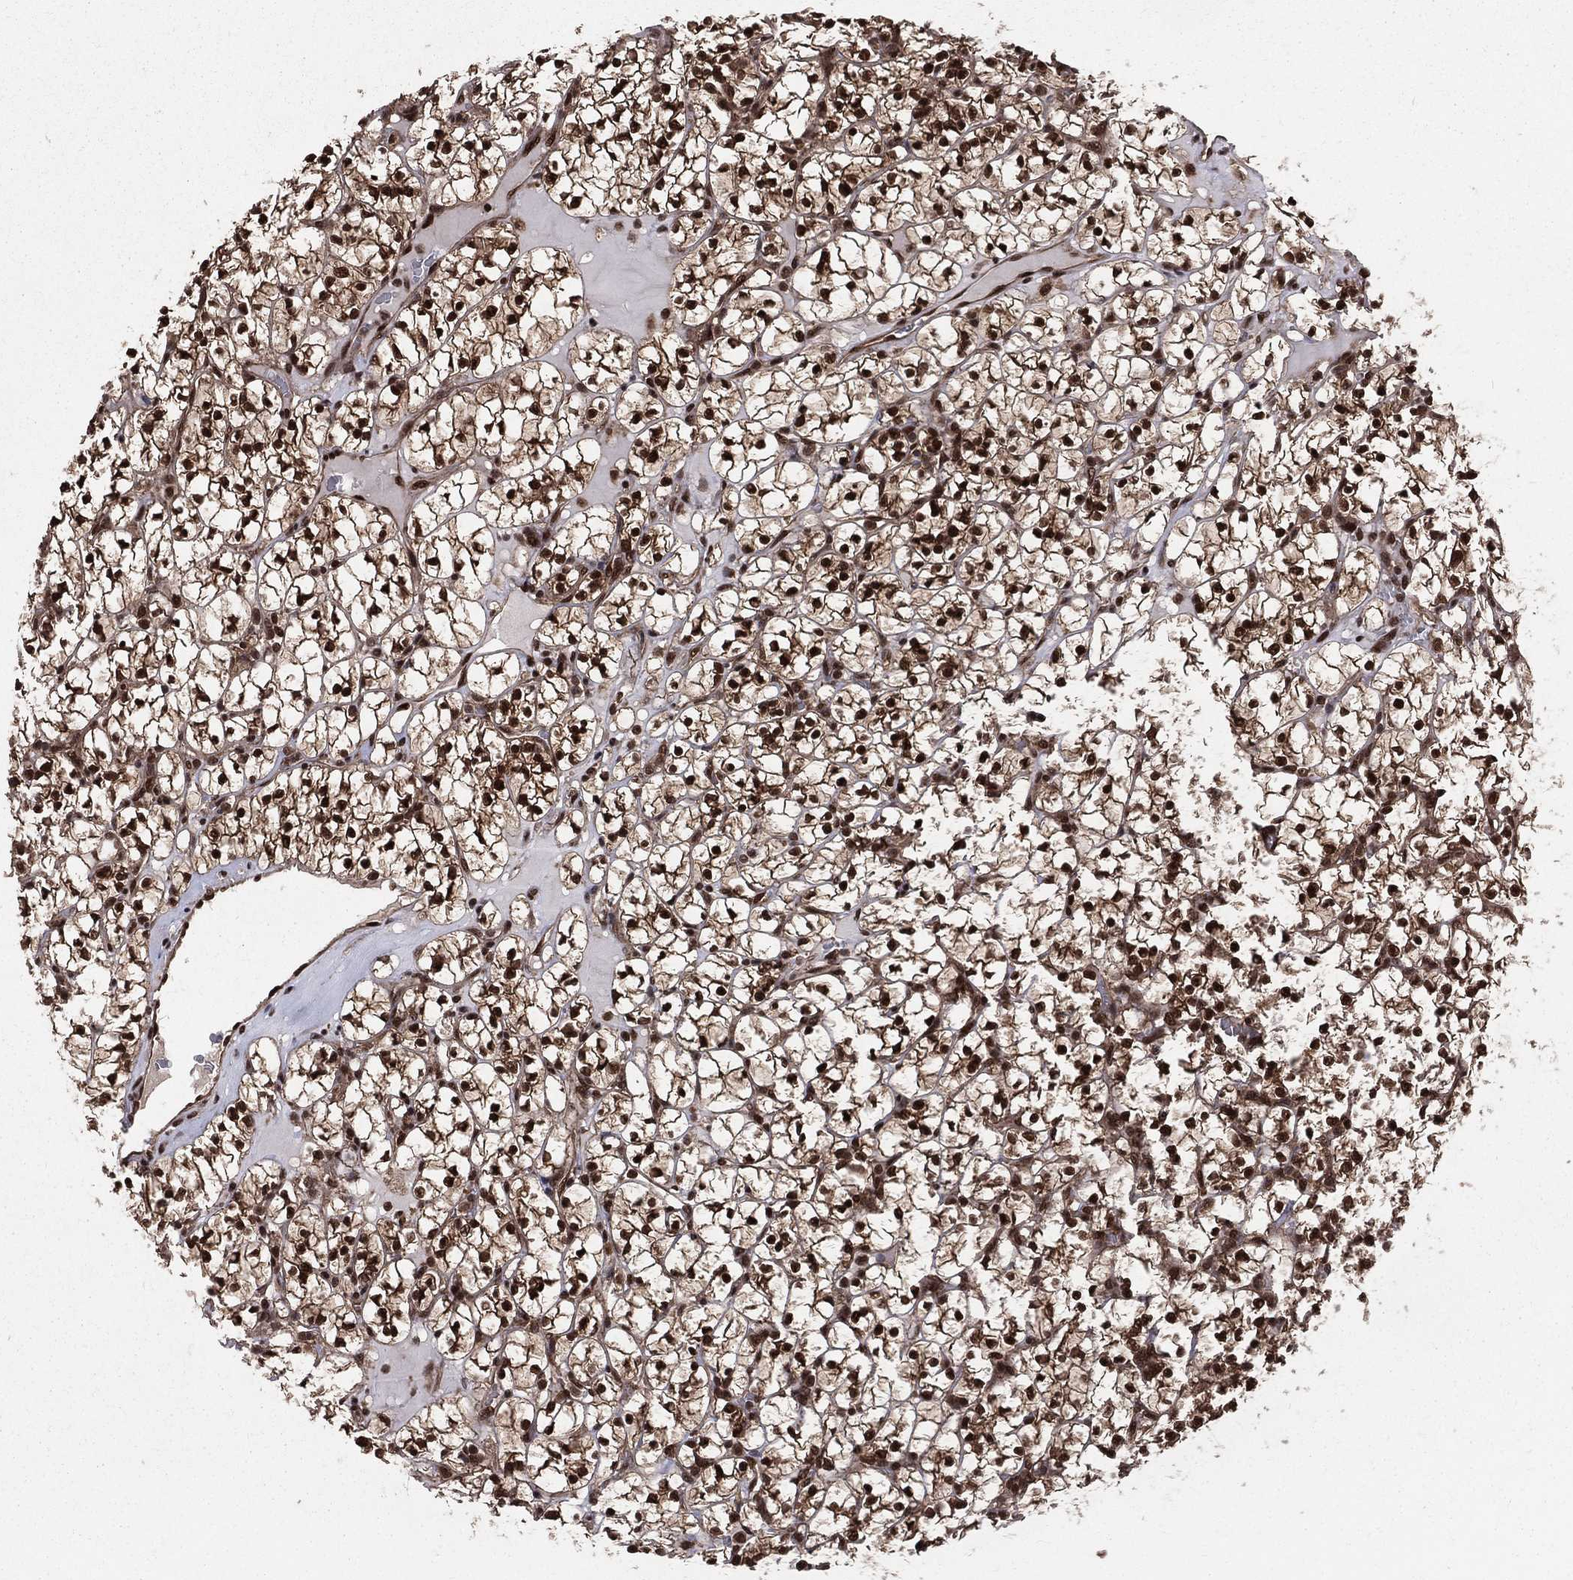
{"staining": {"intensity": "strong", "quantity": ">75%", "location": "cytoplasmic/membranous,nuclear"}, "tissue": "renal cancer", "cell_type": "Tumor cells", "image_type": "cancer", "snomed": [{"axis": "morphology", "description": "Adenocarcinoma, NOS"}, {"axis": "topography", "description": "Kidney"}], "caption": "A photomicrograph showing strong cytoplasmic/membranous and nuclear positivity in approximately >75% of tumor cells in renal cancer, as visualized by brown immunohistochemical staining.", "gene": "COPS4", "patient": {"sex": "female", "age": 89}}